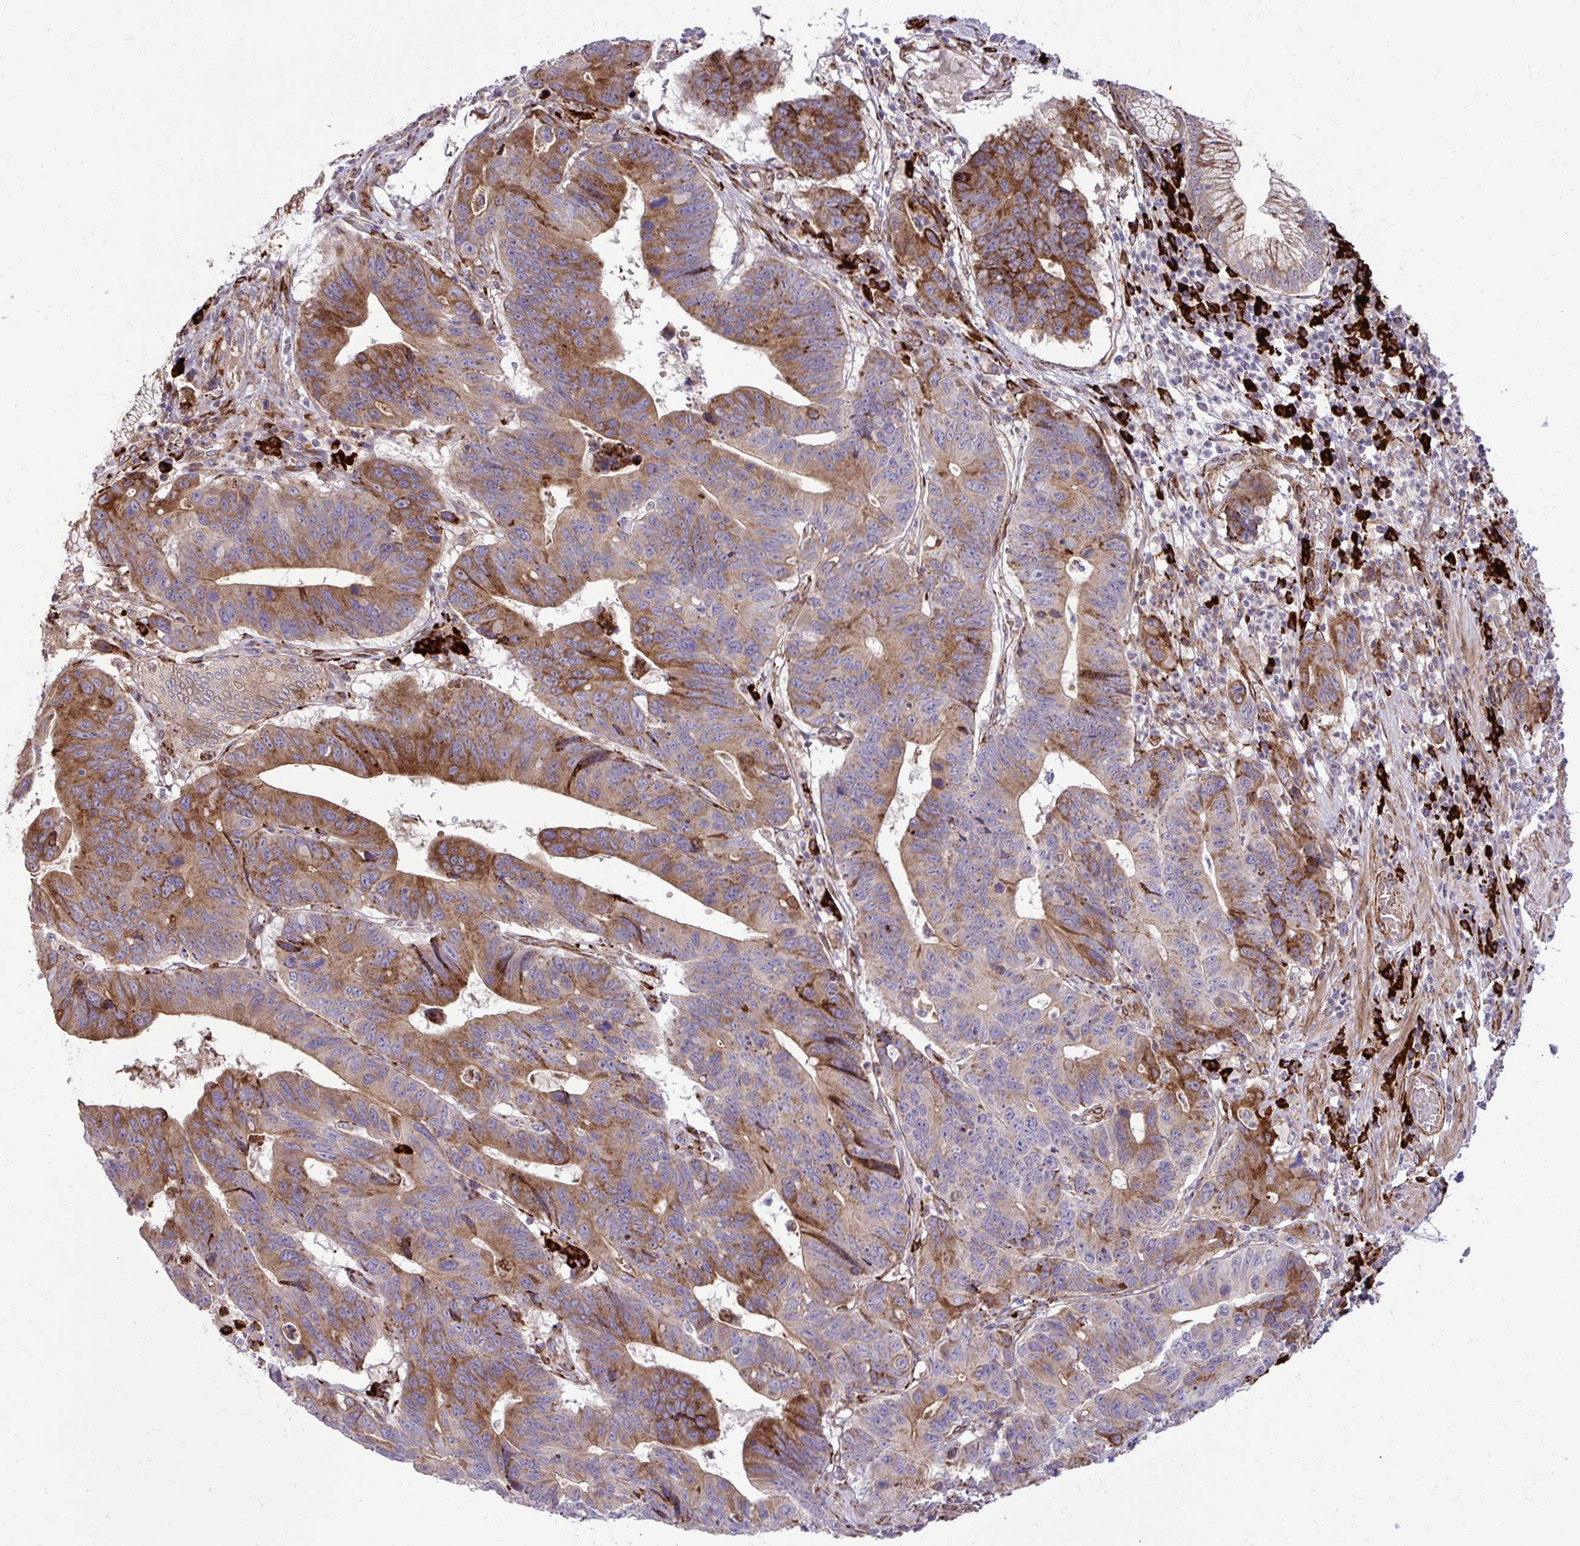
{"staining": {"intensity": "moderate", "quantity": ">75%", "location": "cytoplasmic/membranous"}, "tissue": "stomach cancer", "cell_type": "Tumor cells", "image_type": "cancer", "snomed": [{"axis": "morphology", "description": "Adenocarcinoma, NOS"}, {"axis": "topography", "description": "Stomach"}], "caption": "Stomach cancer stained for a protein (brown) demonstrates moderate cytoplasmic/membranous positive staining in approximately >75% of tumor cells.", "gene": "LIMS1", "patient": {"sex": "male", "age": 59}}